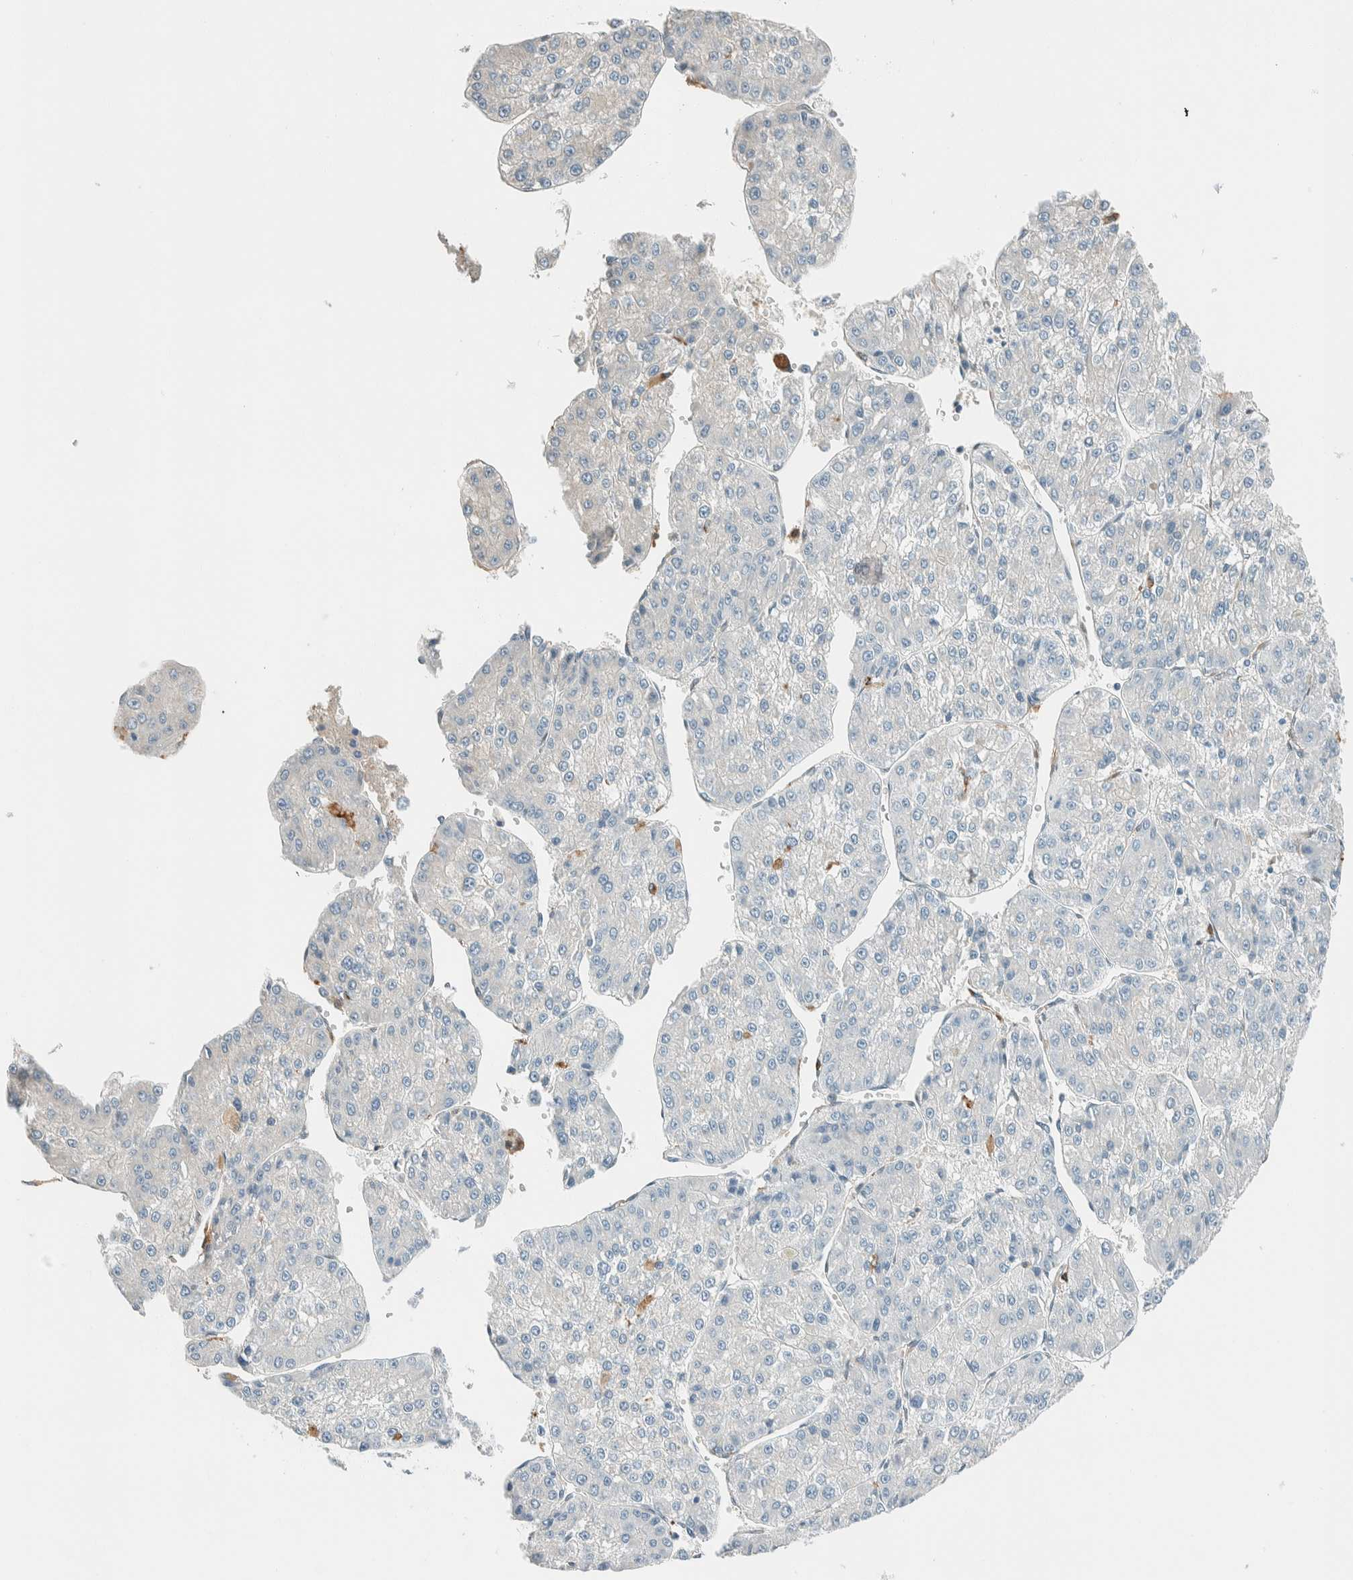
{"staining": {"intensity": "negative", "quantity": "none", "location": "none"}, "tissue": "liver cancer", "cell_type": "Tumor cells", "image_type": "cancer", "snomed": [{"axis": "morphology", "description": "Carcinoma, Hepatocellular, NOS"}, {"axis": "topography", "description": "Liver"}], "caption": "This is an immunohistochemistry image of liver cancer (hepatocellular carcinoma). There is no positivity in tumor cells.", "gene": "NXN", "patient": {"sex": "female", "age": 73}}